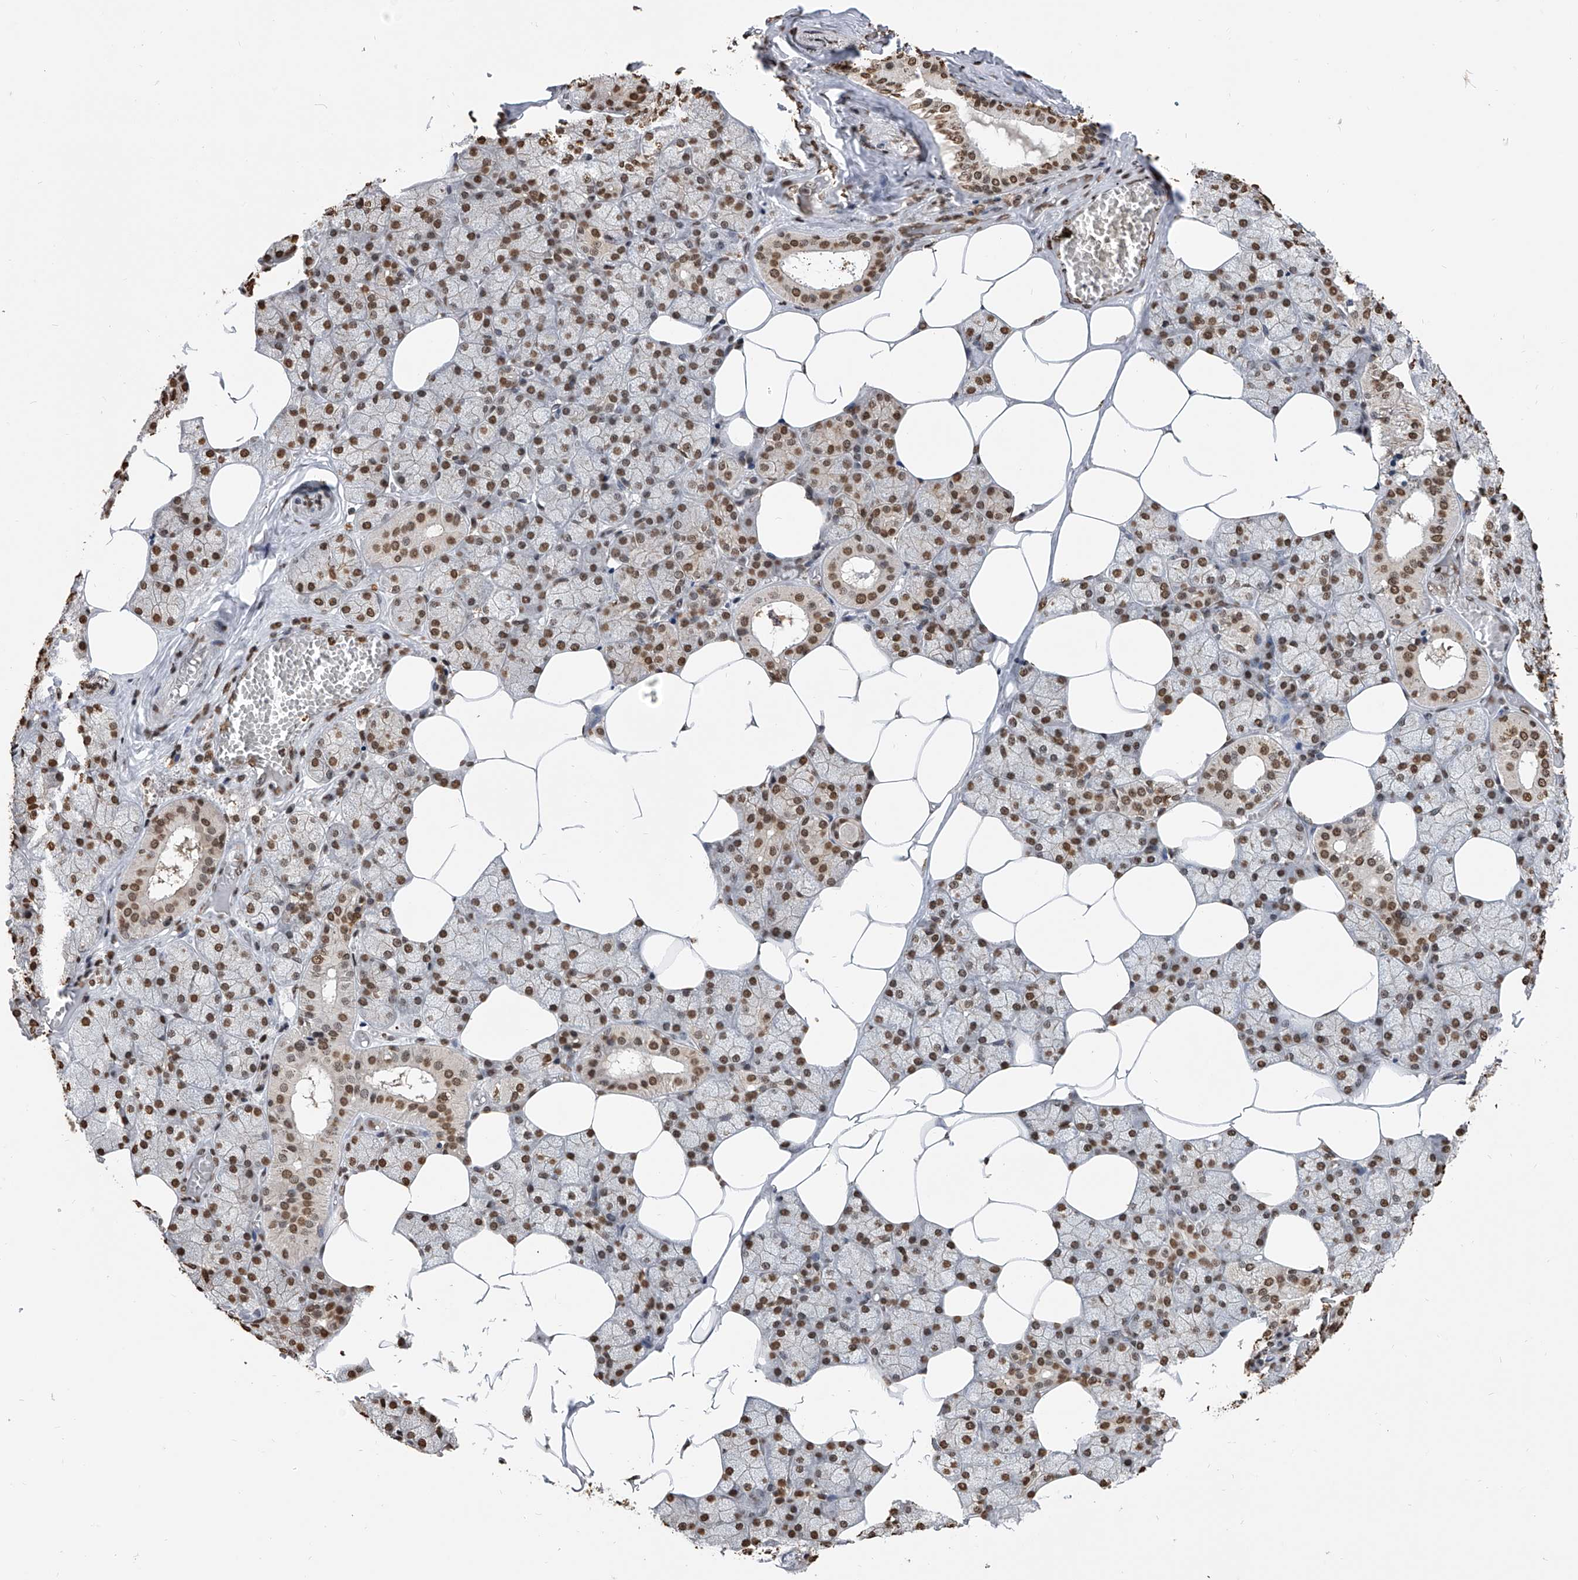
{"staining": {"intensity": "moderate", "quantity": ">75%", "location": "nuclear"}, "tissue": "salivary gland", "cell_type": "Glandular cells", "image_type": "normal", "snomed": [{"axis": "morphology", "description": "Normal tissue, NOS"}, {"axis": "topography", "description": "Salivary gland"}], "caption": "Immunohistochemistry image of normal human salivary gland stained for a protein (brown), which exhibits medium levels of moderate nuclear positivity in approximately >75% of glandular cells.", "gene": "CFAP410", "patient": {"sex": "male", "age": 62}}